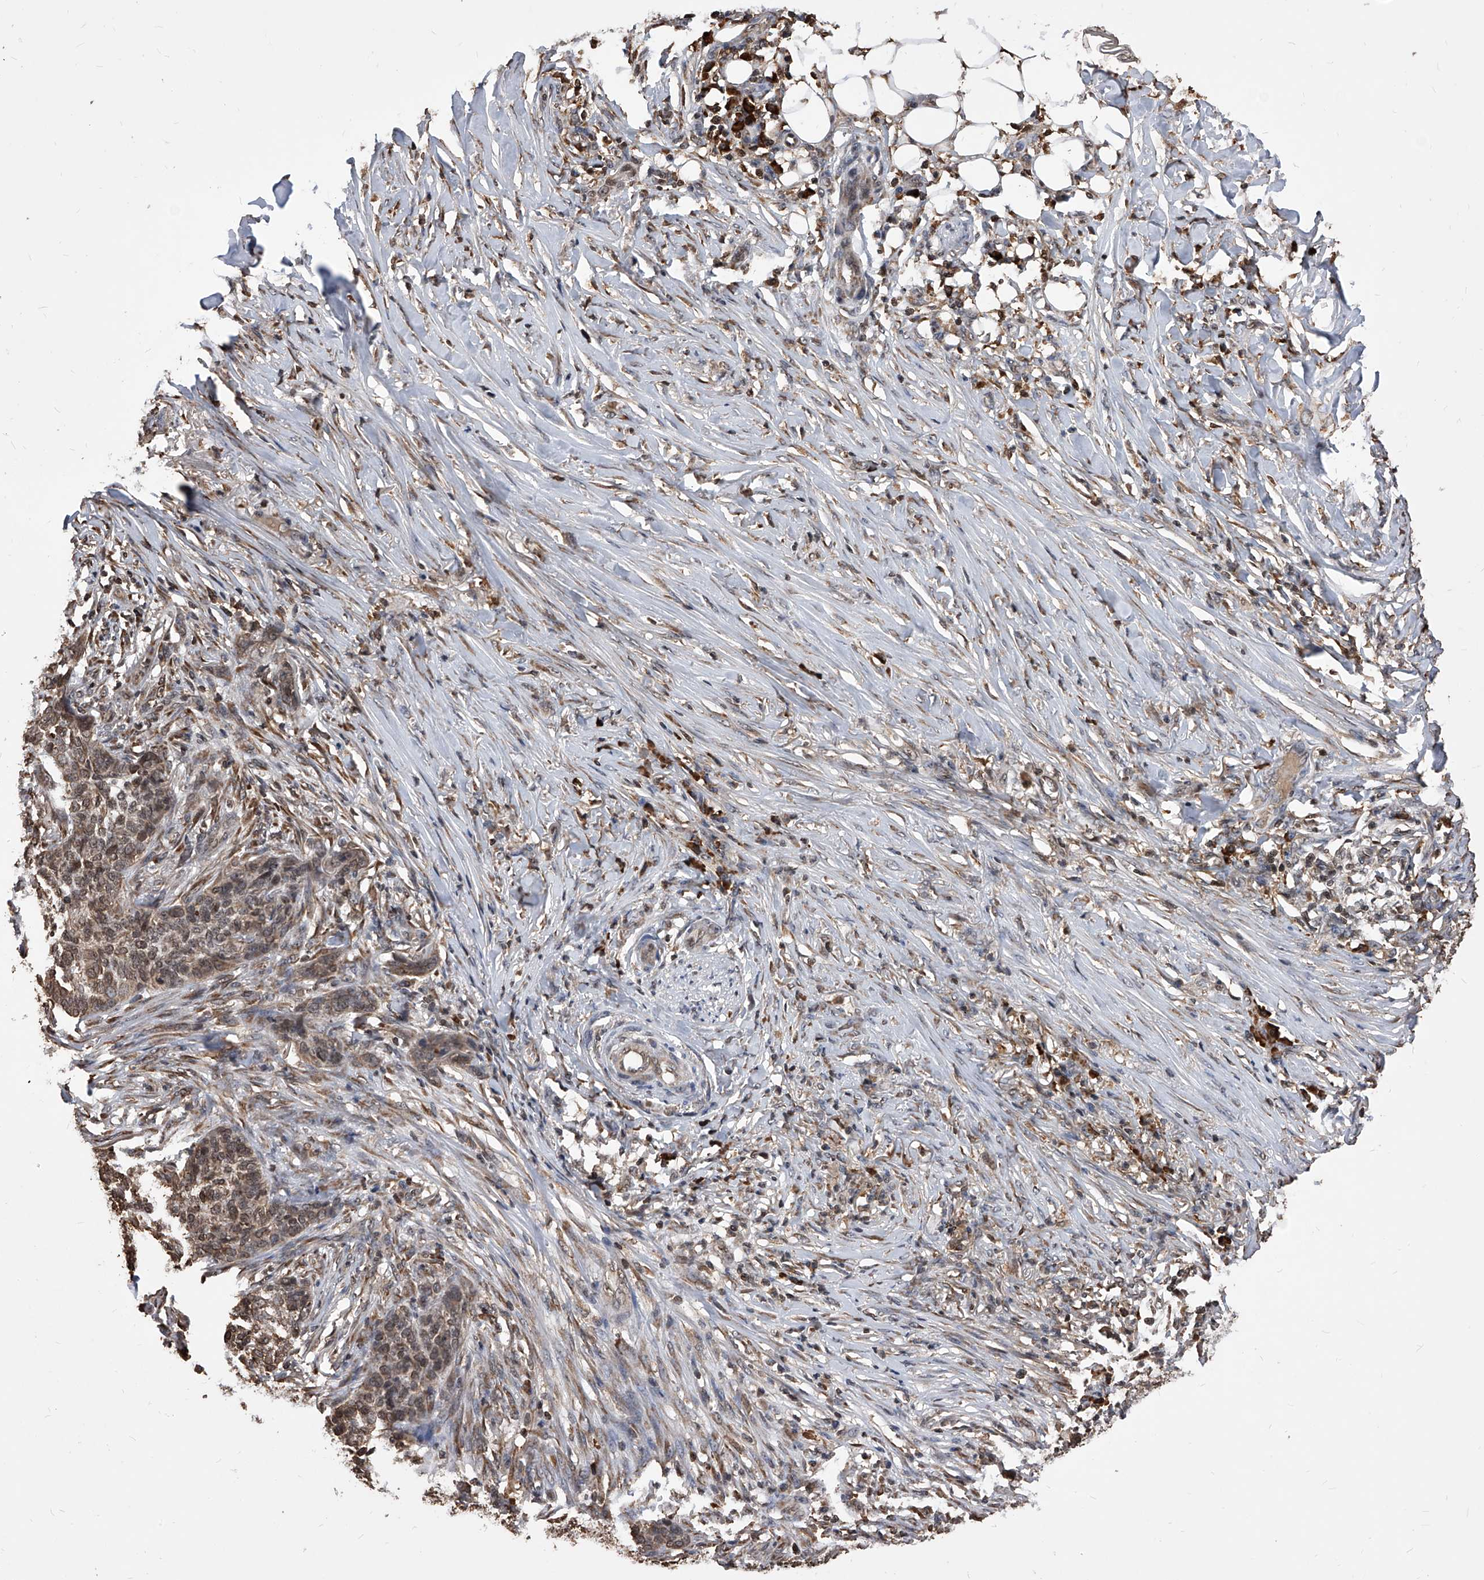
{"staining": {"intensity": "weak", "quantity": ">75%", "location": "cytoplasmic/membranous,nuclear"}, "tissue": "skin cancer", "cell_type": "Tumor cells", "image_type": "cancer", "snomed": [{"axis": "morphology", "description": "Basal cell carcinoma"}, {"axis": "topography", "description": "Skin"}], "caption": "Immunohistochemistry (DAB (3,3'-diaminobenzidine)) staining of human basal cell carcinoma (skin) shows weak cytoplasmic/membranous and nuclear protein staining in about >75% of tumor cells.", "gene": "ID1", "patient": {"sex": "male", "age": 85}}